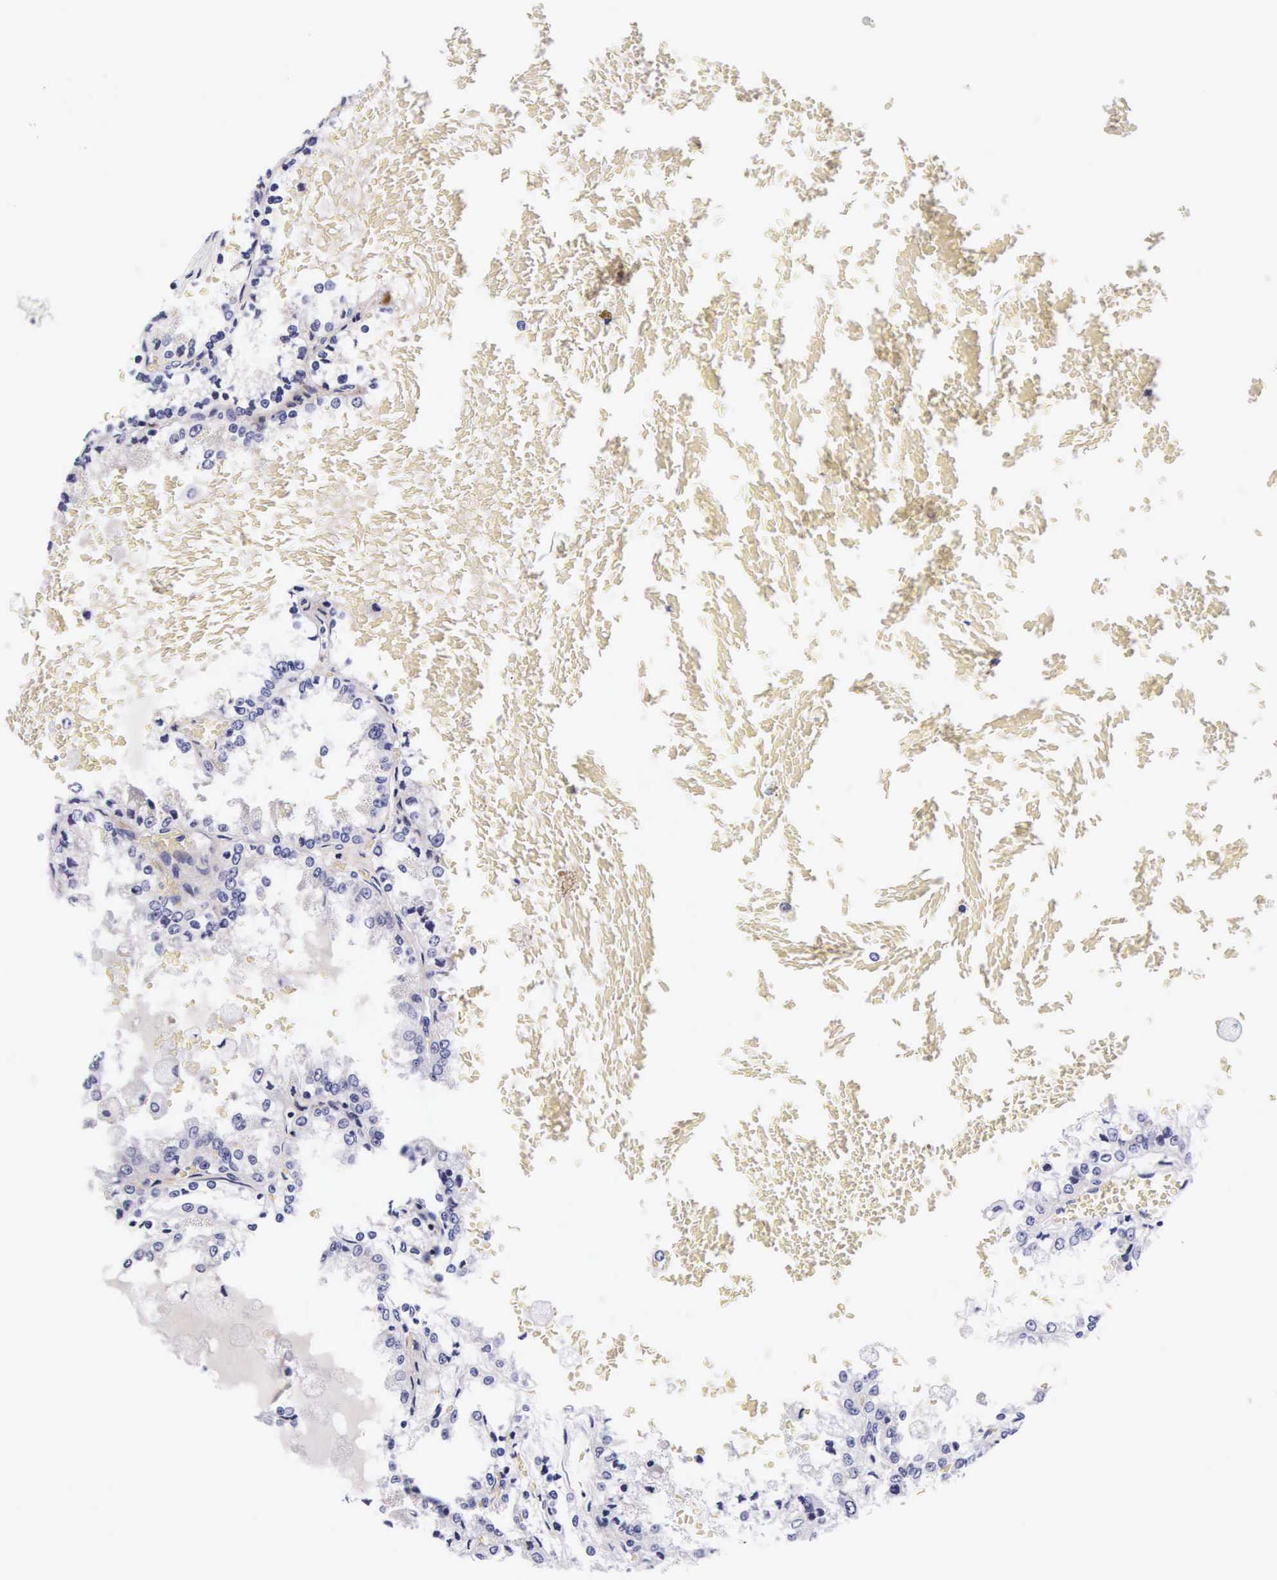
{"staining": {"intensity": "negative", "quantity": "none", "location": "none"}, "tissue": "renal cancer", "cell_type": "Tumor cells", "image_type": "cancer", "snomed": [{"axis": "morphology", "description": "Adenocarcinoma, NOS"}, {"axis": "topography", "description": "Kidney"}], "caption": "High power microscopy histopathology image of an immunohistochemistry image of renal cancer (adenocarcinoma), revealing no significant expression in tumor cells. The staining was performed using DAB (3,3'-diaminobenzidine) to visualize the protein expression in brown, while the nuclei were stained in blue with hematoxylin (Magnification: 20x).", "gene": "UPRT", "patient": {"sex": "female", "age": 56}}